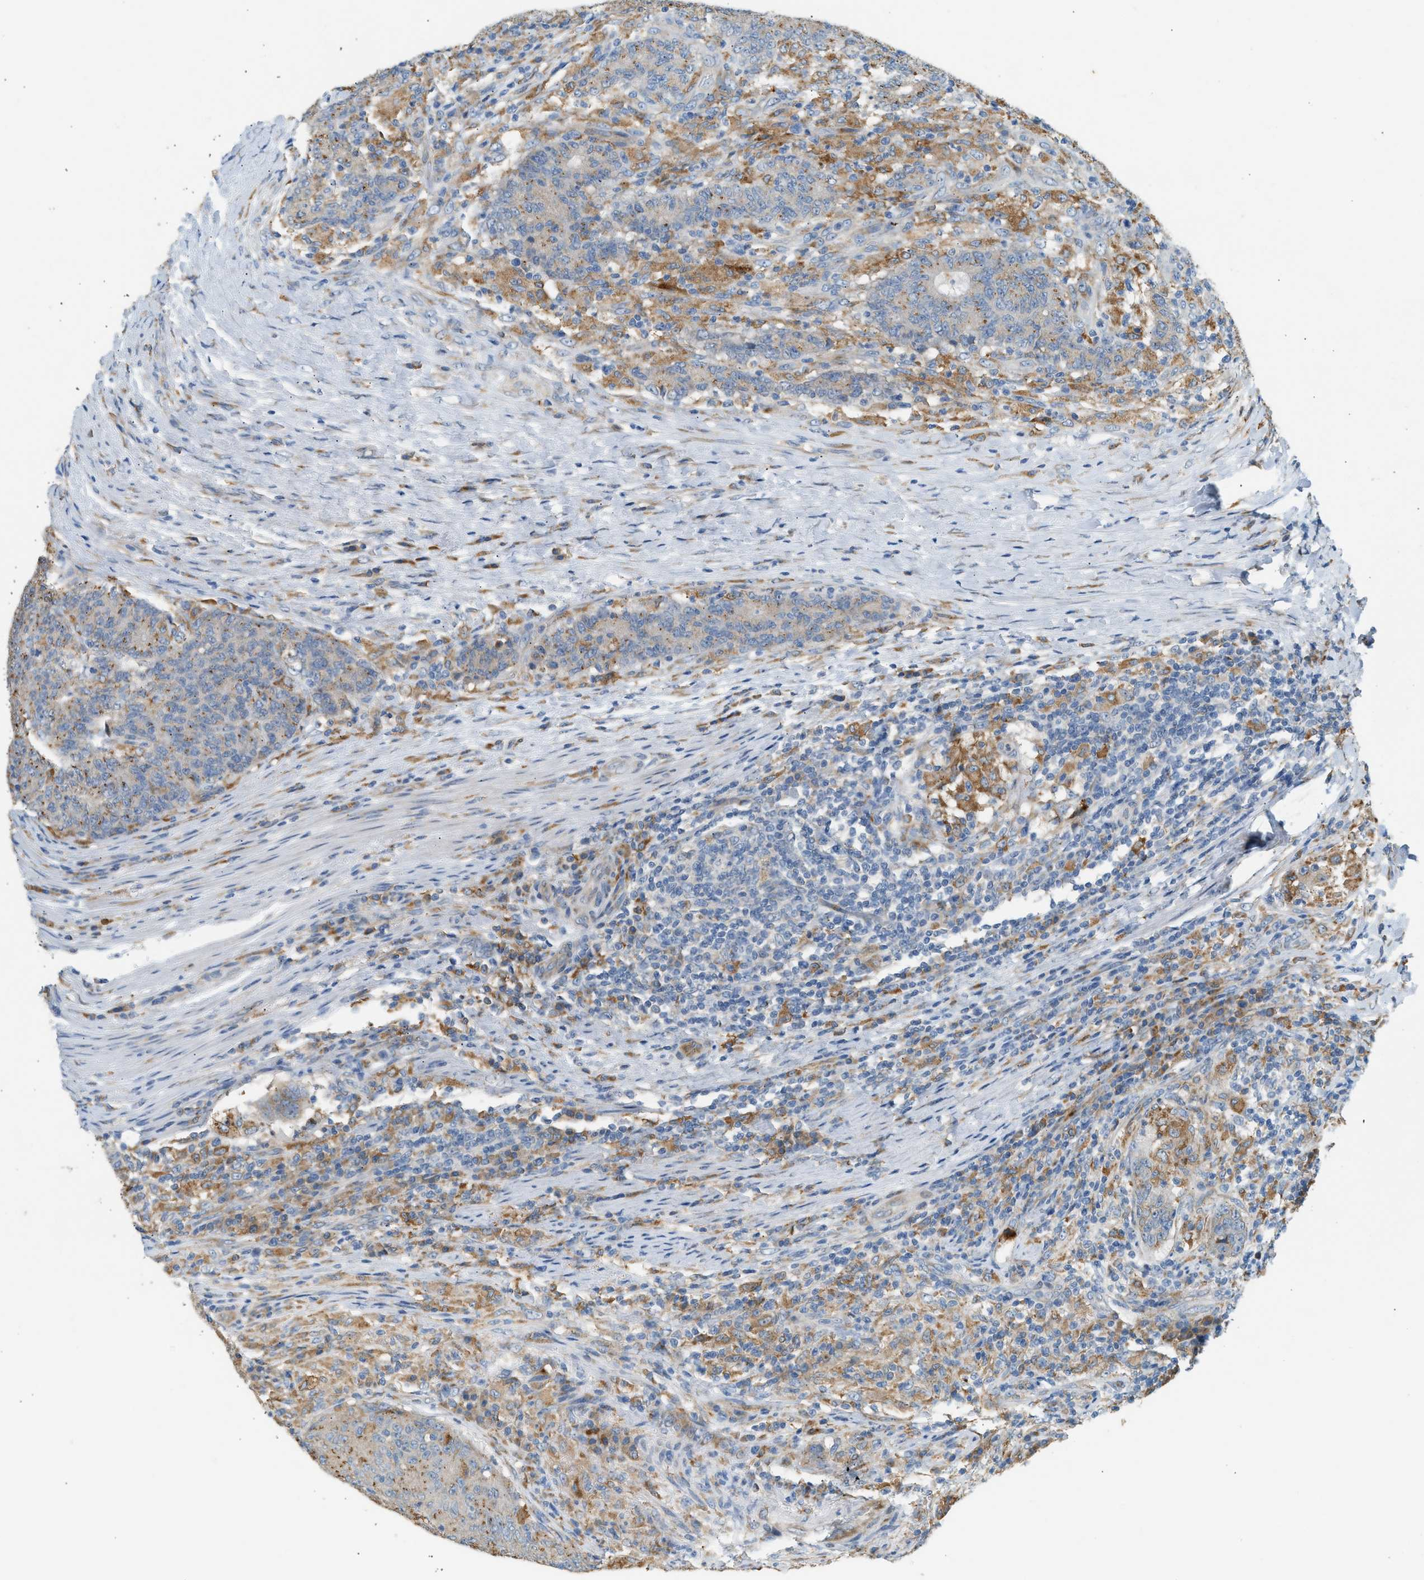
{"staining": {"intensity": "moderate", "quantity": "<25%", "location": "cytoplasmic/membranous"}, "tissue": "colorectal cancer", "cell_type": "Tumor cells", "image_type": "cancer", "snomed": [{"axis": "morphology", "description": "Normal tissue, NOS"}, {"axis": "morphology", "description": "Adenocarcinoma, NOS"}, {"axis": "topography", "description": "Colon"}], "caption": "This micrograph demonstrates immunohistochemistry (IHC) staining of human colorectal adenocarcinoma, with low moderate cytoplasmic/membranous staining in approximately <25% of tumor cells.", "gene": "CTSB", "patient": {"sex": "female", "age": 75}}